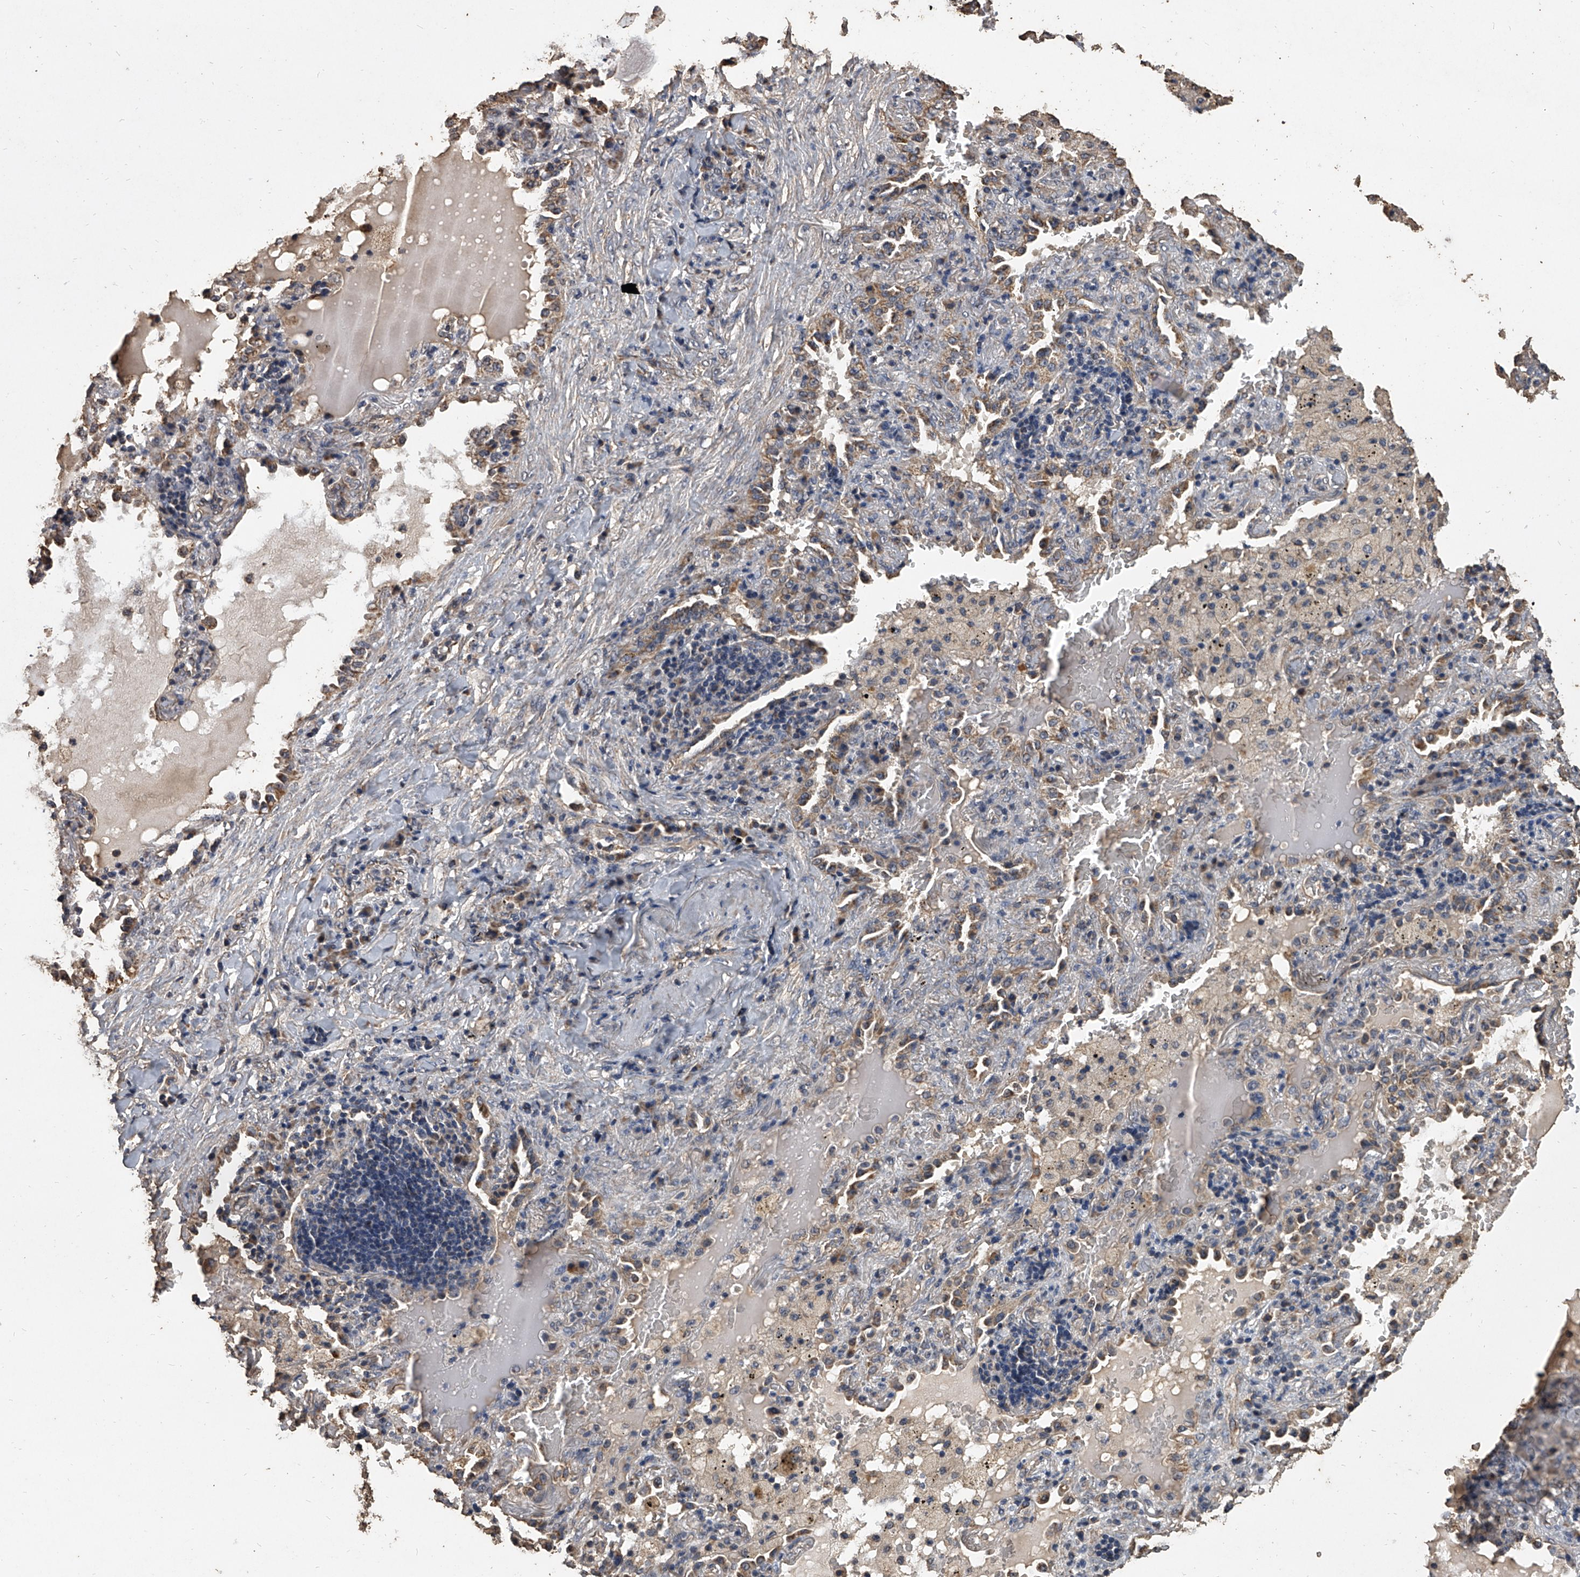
{"staining": {"intensity": "moderate", "quantity": "25%-75%", "location": "cytoplasmic/membranous"}, "tissue": "lung cancer", "cell_type": "Tumor cells", "image_type": "cancer", "snomed": [{"axis": "morphology", "description": "Squamous cell carcinoma, NOS"}, {"axis": "topography", "description": "Lung"}], "caption": "IHC micrograph of neoplastic tissue: lung squamous cell carcinoma stained using immunohistochemistry (IHC) shows medium levels of moderate protein expression localized specifically in the cytoplasmic/membranous of tumor cells, appearing as a cytoplasmic/membranous brown color.", "gene": "MRPL28", "patient": {"sex": "female", "age": 63}}